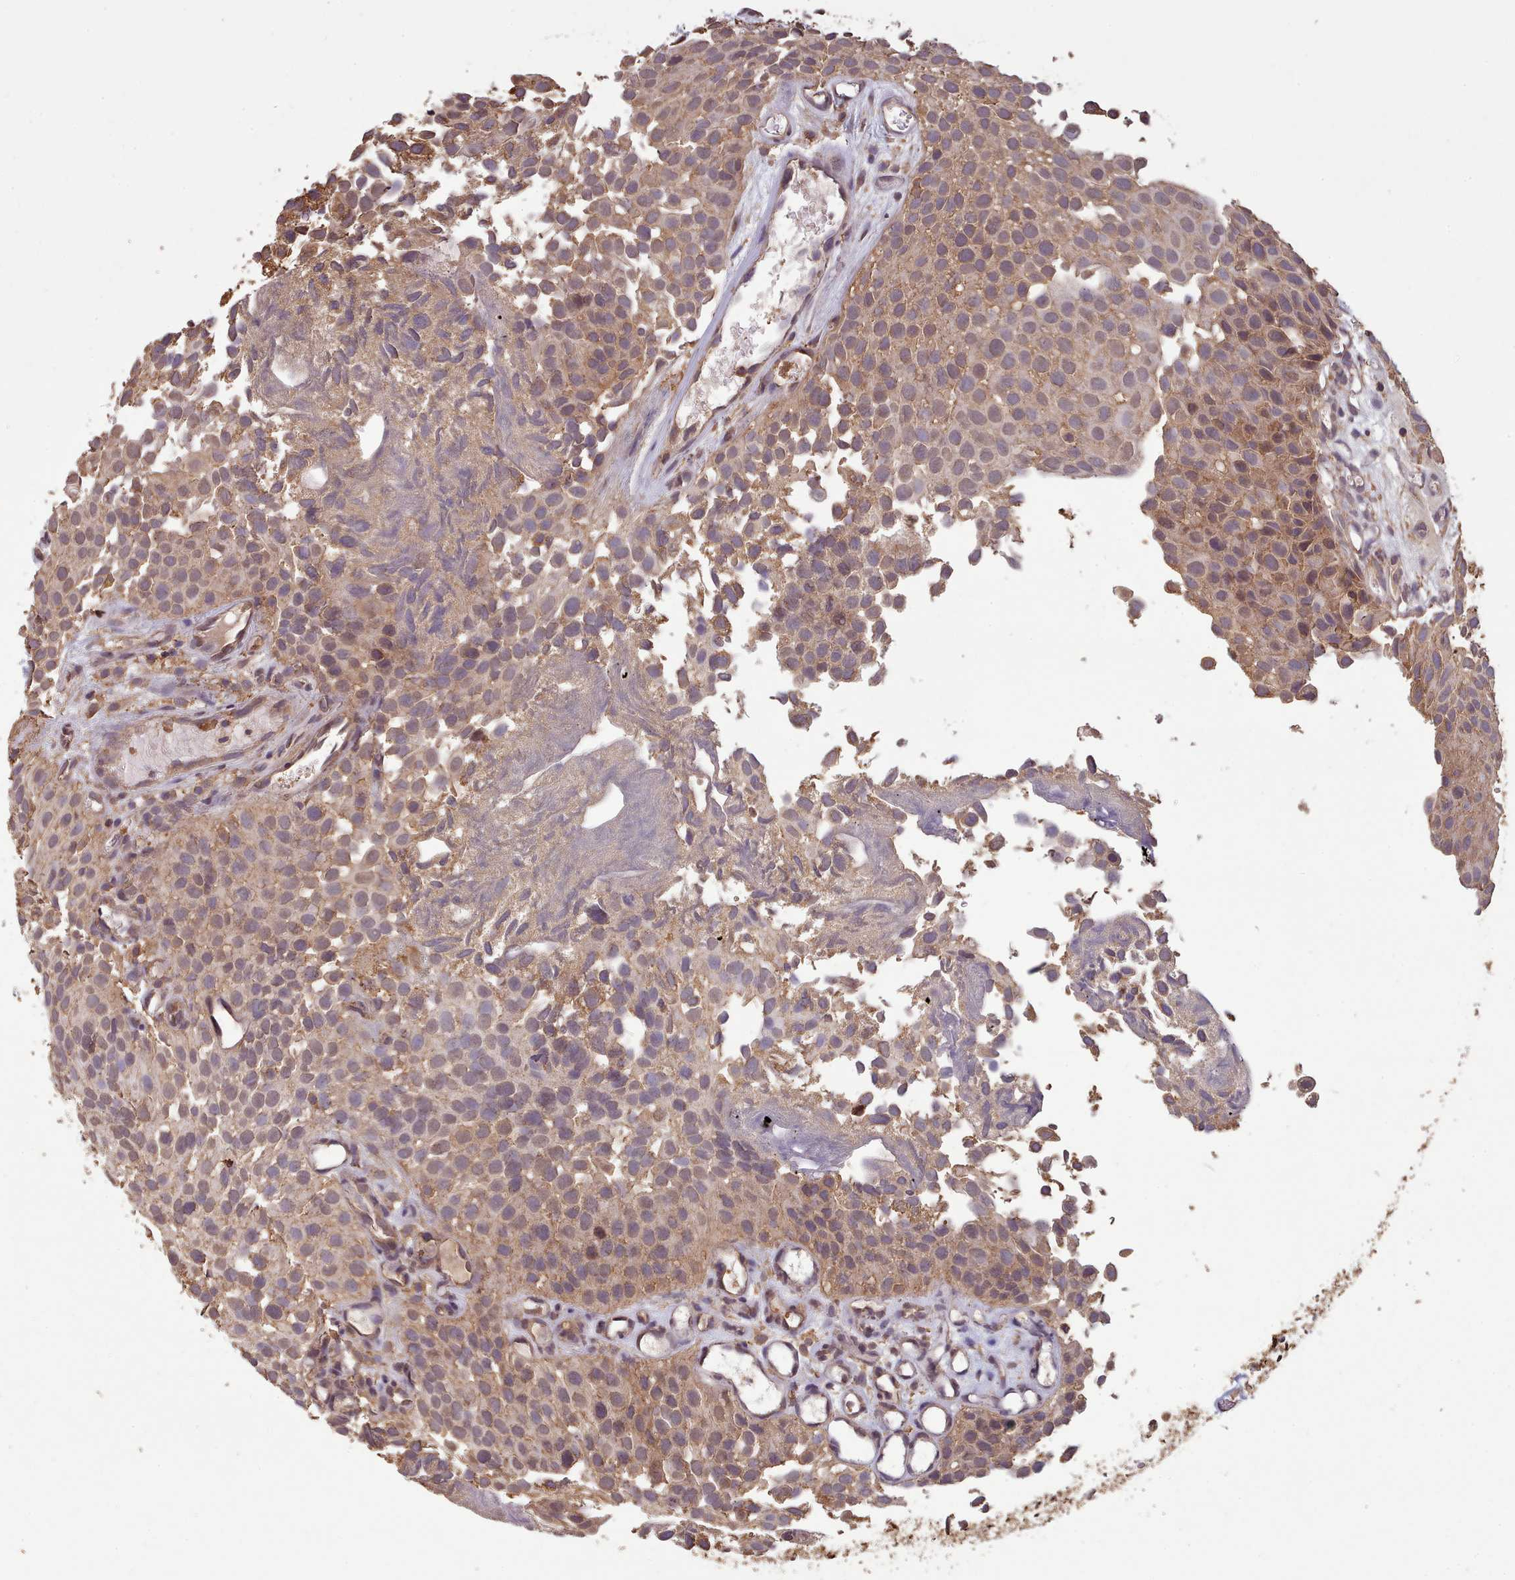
{"staining": {"intensity": "weak", "quantity": ">75%", "location": "cytoplasmic/membranous"}, "tissue": "urothelial cancer", "cell_type": "Tumor cells", "image_type": "cancer", "snomed": [{"axis": "morphology", "description": "Urothelial carcinoma, Low grade"}, {"axis": "topography", "description": "Urinary bladder"}], "caption": "Immunohistochemical staining of human low-grade urothelial carcinoma shows weak cytoplasmic/membranous protein positivity in approximately >75% of tumor cells.", "gene": "METRN", "patient": {"sex": "male", "age": 88}}